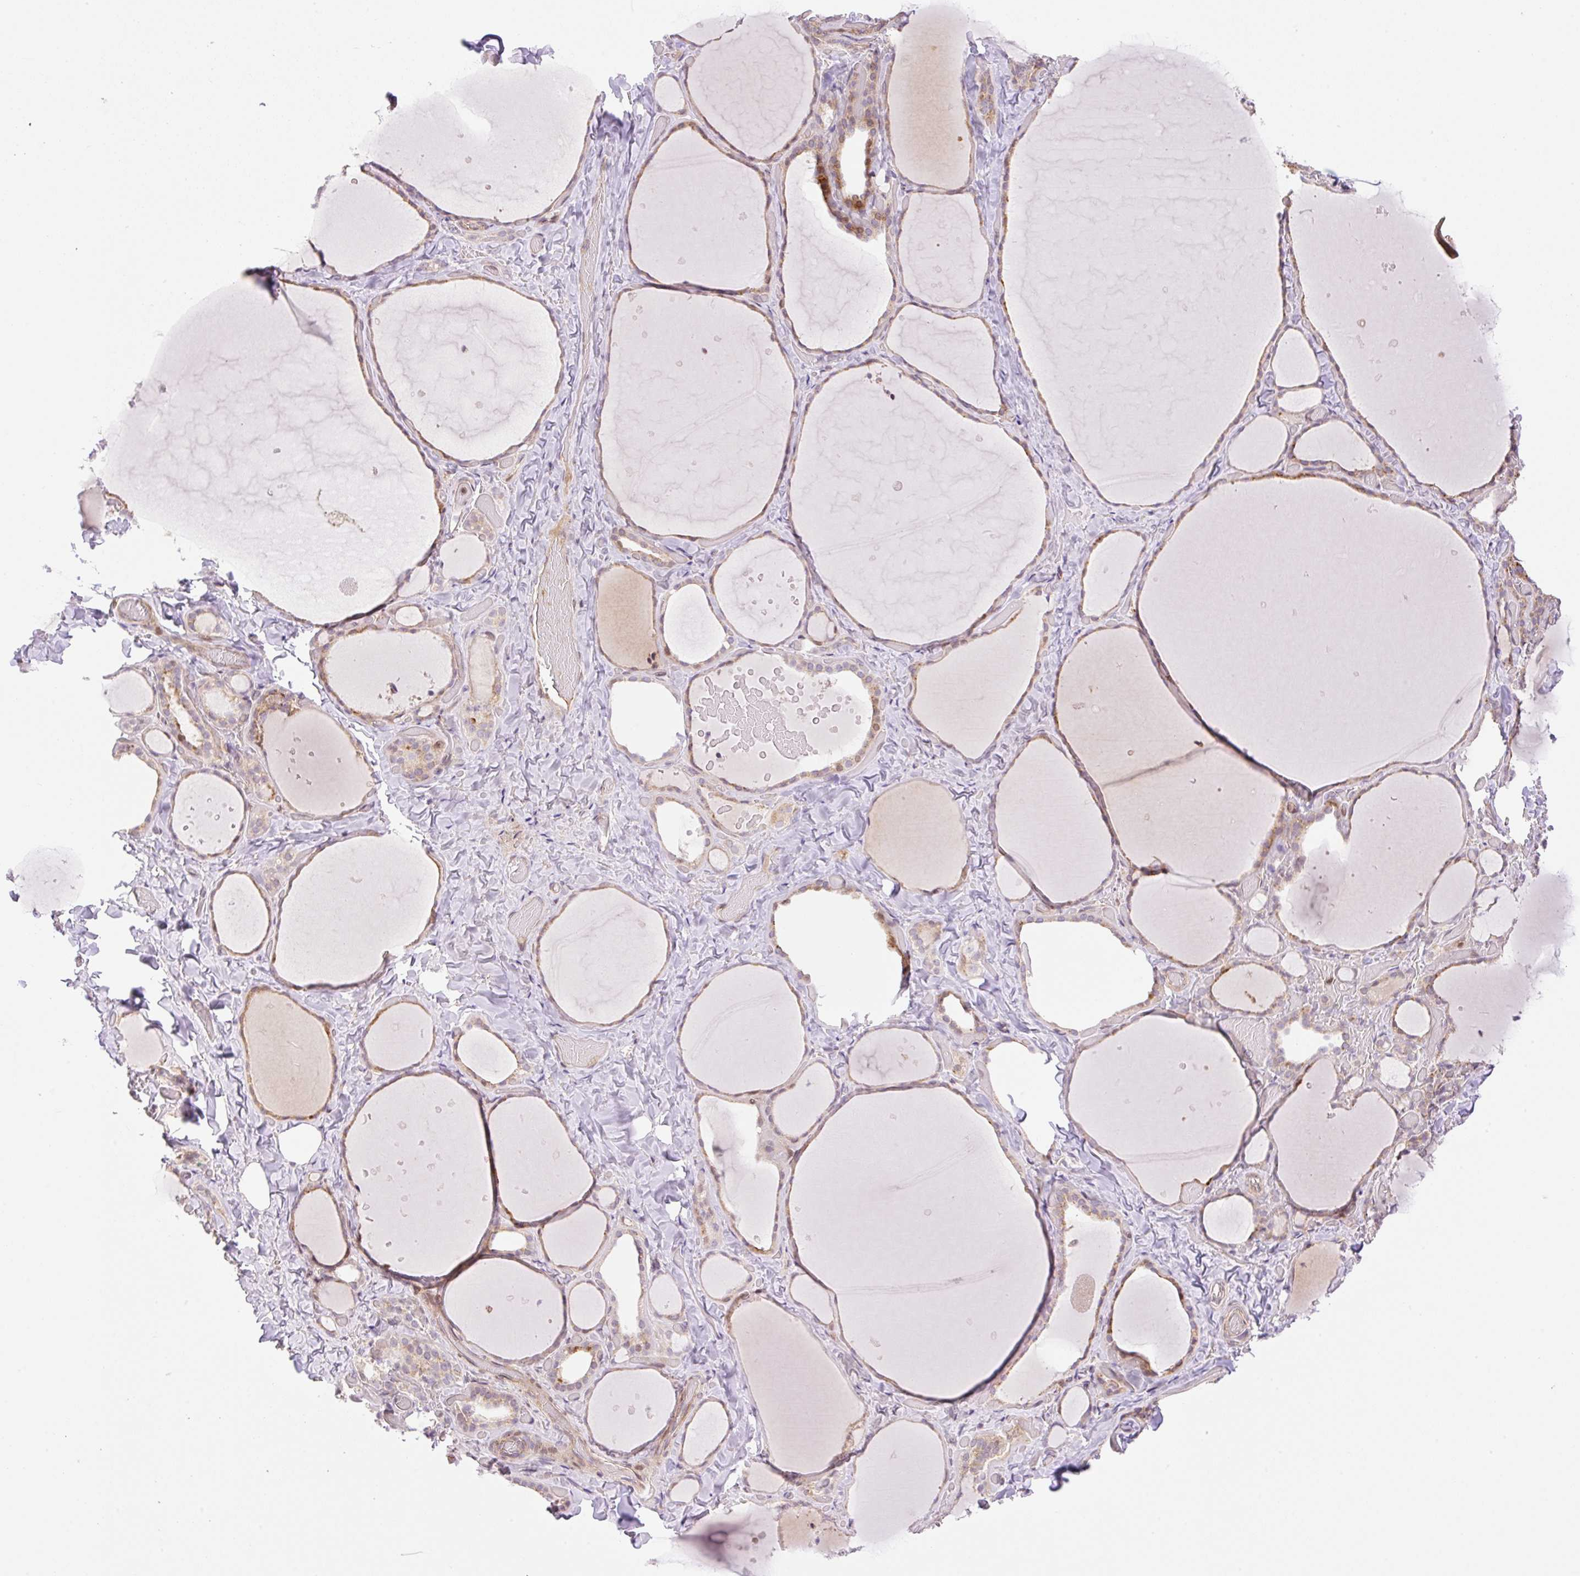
{"staining": {"intensity": "moderate", "quantity": ">75%", "location": "cytoplasmic/membranous"}, "tissue": "thyroid gland", "cell_type": "Glandular cells", "image_type": "normal", "snomed": [{"axis": "morphology", "description": "Normal tissue, NOS"}, {"axis": "topography", "description": "Thyroid gland"}], "caption": "Immunohistochemistry histopathology image of benign thyroid gland: thyroid gland stained using immunohistochemistry (IHC) shows medium levels of moderate protein expression localized specifically in the cytoplasmic/membranous of glandular cells, appearing as a cytoplasmic/membranous brown color.", "gene": "ZNF394", "patient": {"sex": "female", "age": 36}}